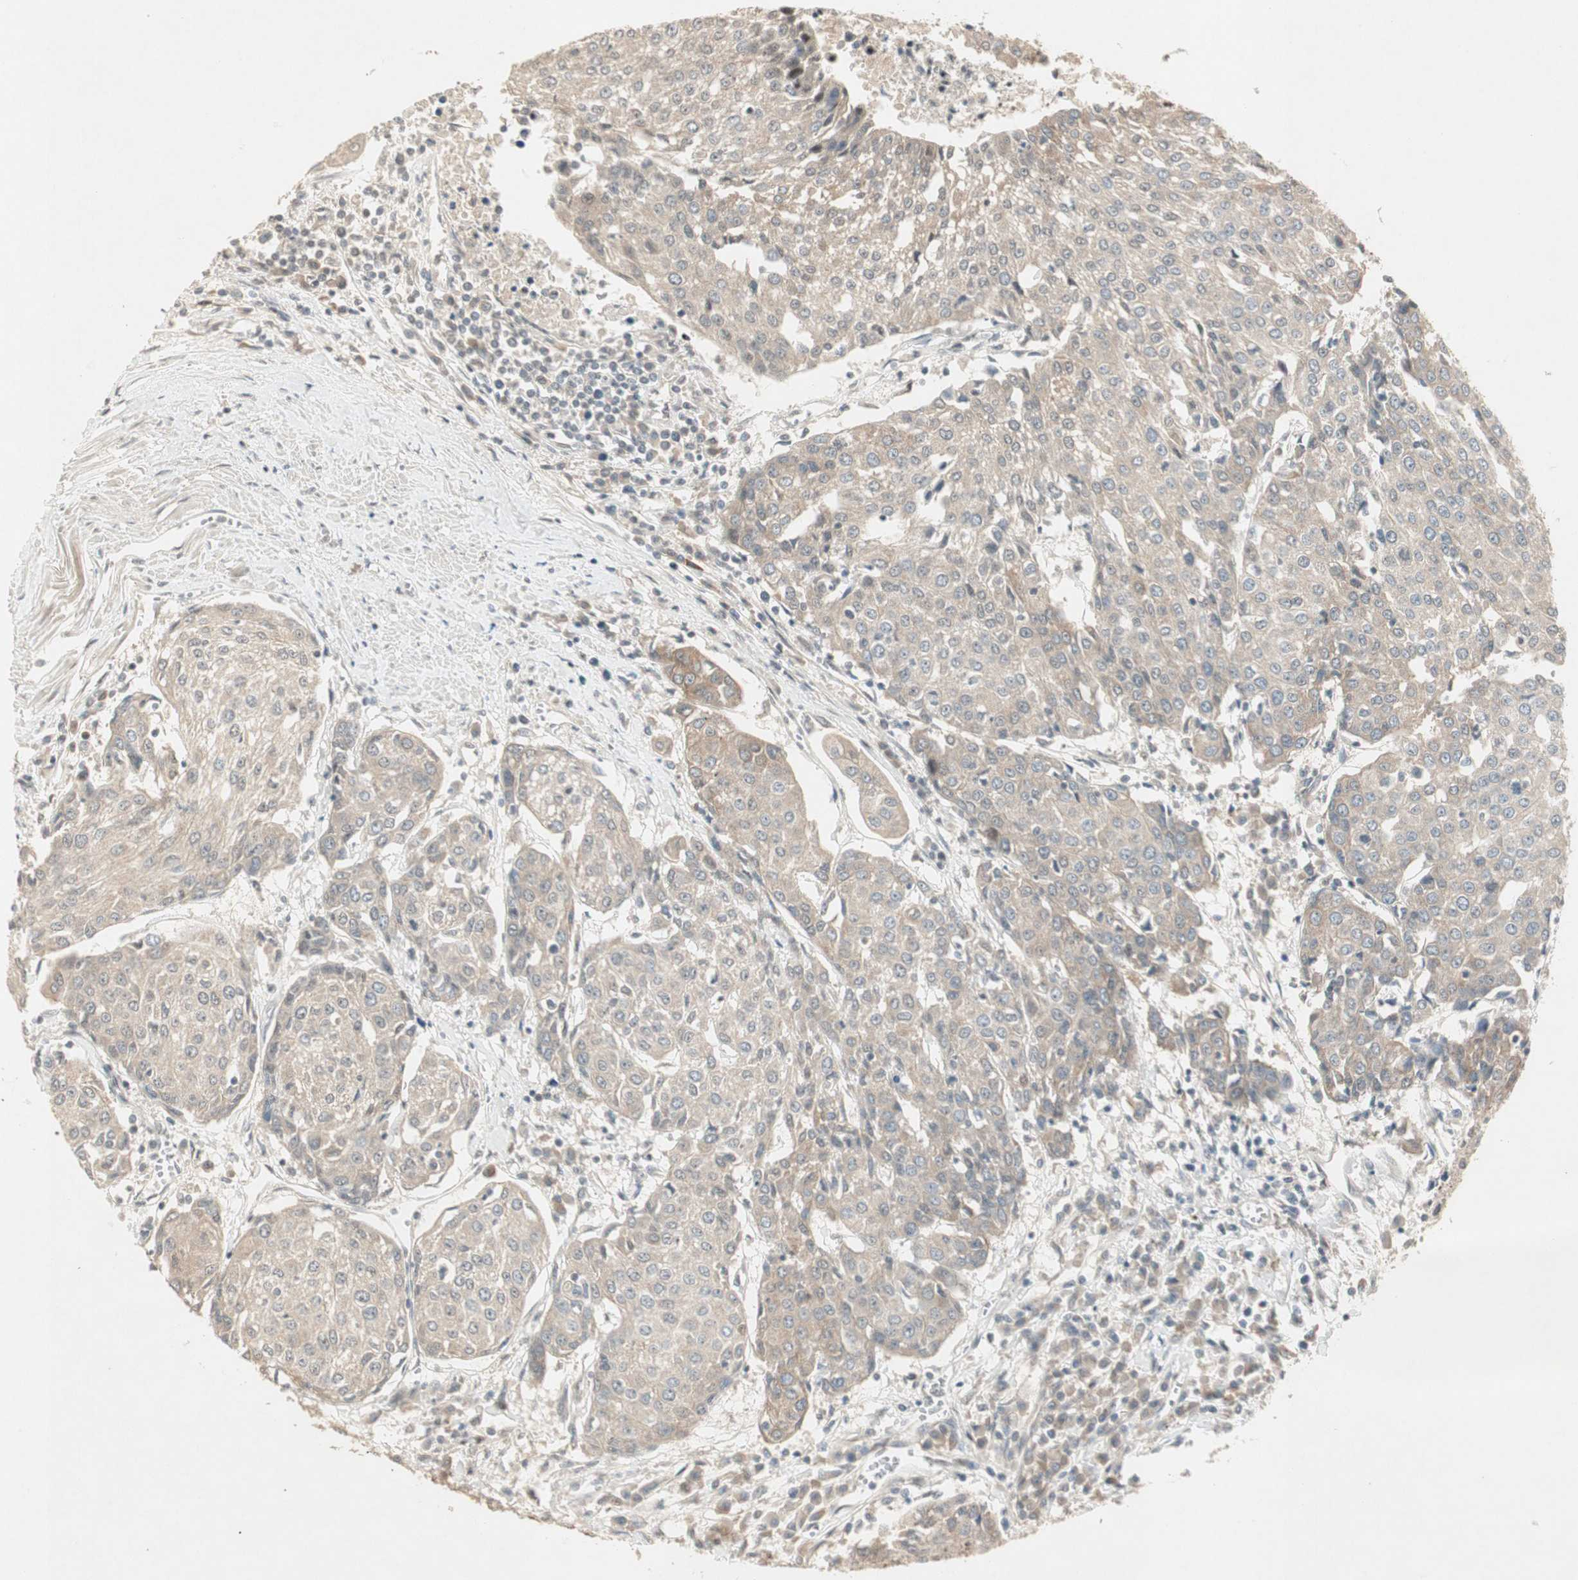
{"staining": {"intensity": "weak", "quantity": ">75%", "location": "cytoplasmic/membranous"}, "tissue": "urothelial cancer", "cell_type": "Tumor cells", "image_type": "cancer", "snomed": [{"axis": "morphology", "description": "Urothelial carcinoma, High grade"}, {"axis": "topography", "description": "Urinary bladder"}], "caption": "Urothelial cancer stained with a brown dye demonstrates weak cytoplasmic/membranous positive staining in approximately >75% of tumor cells.", "gene": "ACSL5", "patient": {"sex": "female", "age": 85}}